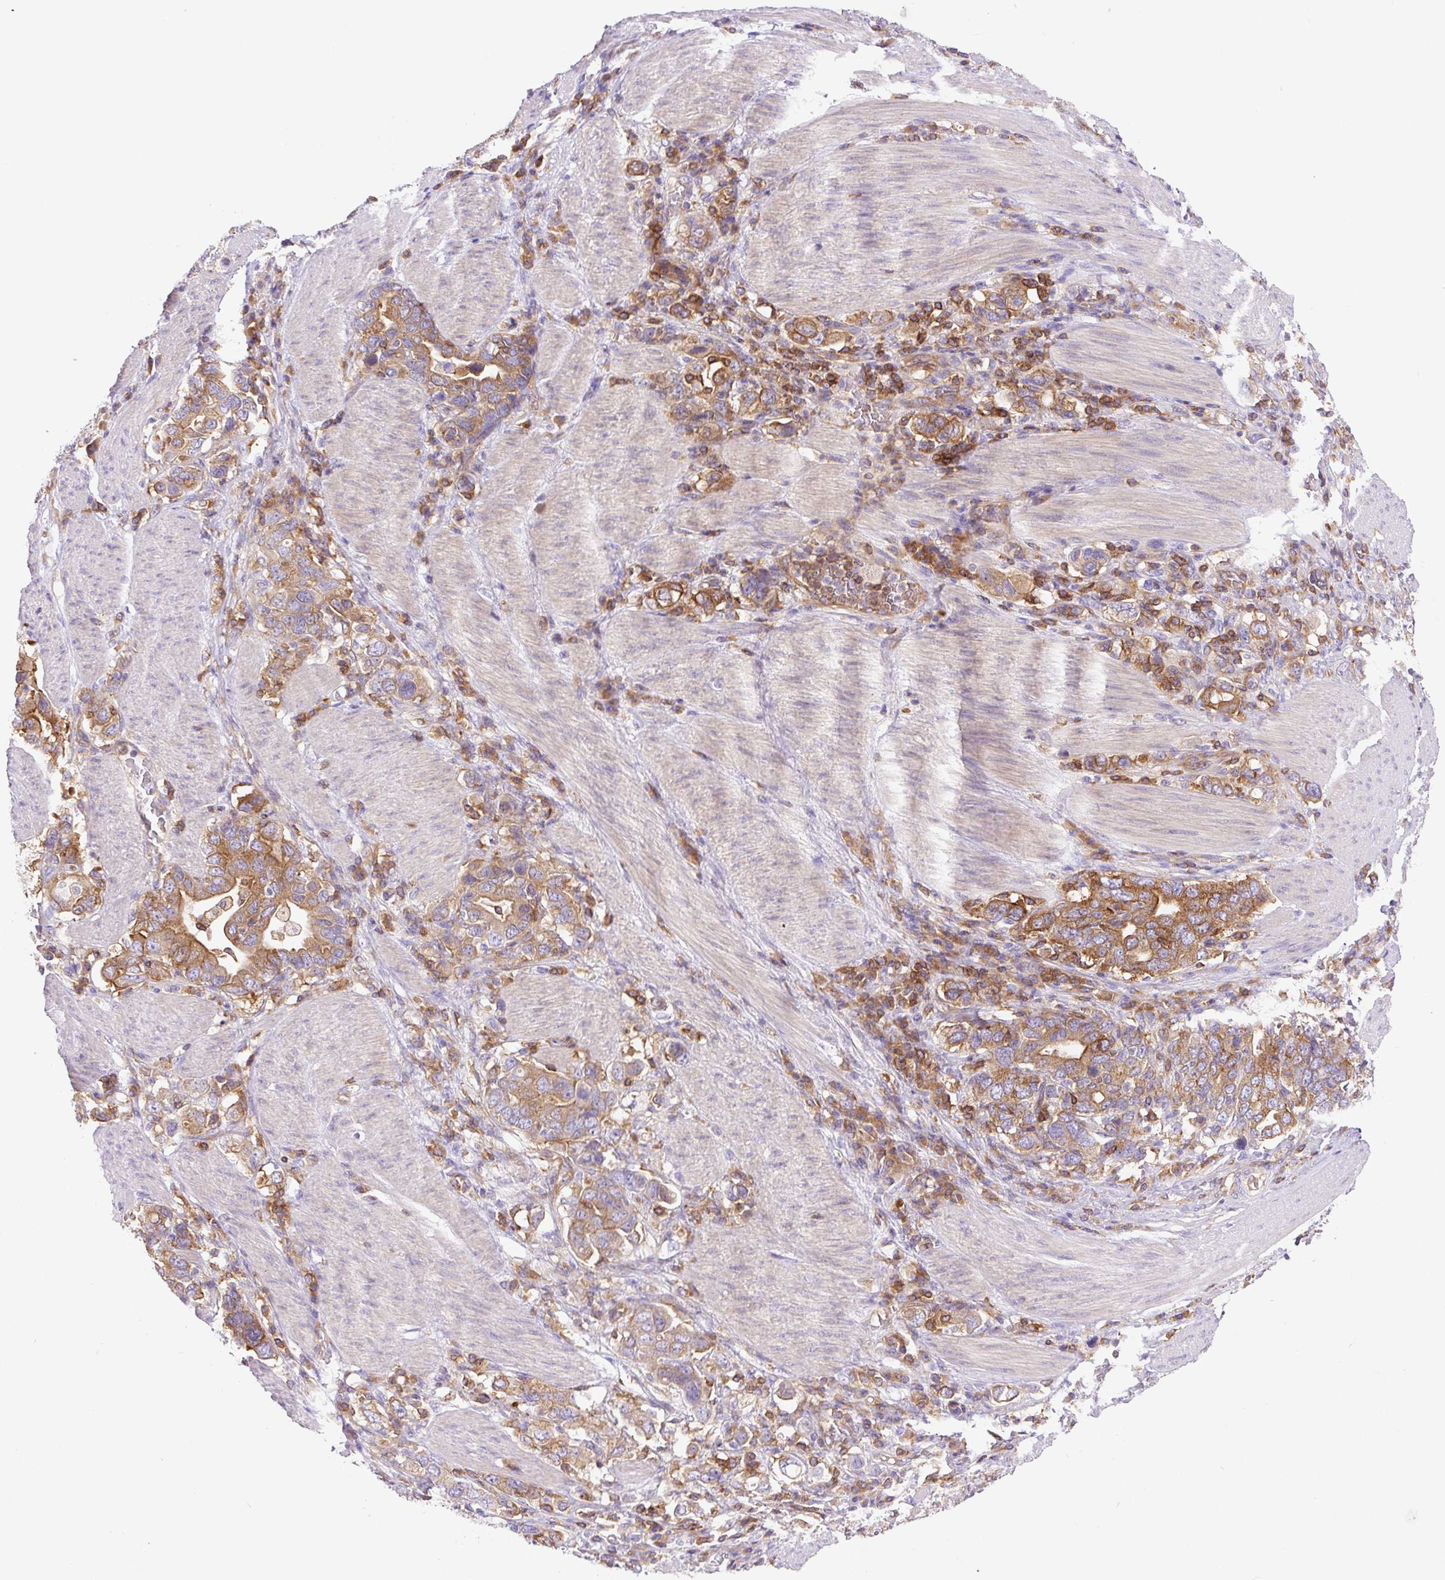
{"staining": {"intensity": "moderate", "quantity": ">75%", "location": "cytoplasmic/membranous"}, "tissue": "stomach cancer", "cell_type": "Tumor cells", "image_type": "cancer", "snomed": [{"axis": "morphology", "description": "Adenocarcinoma, NOS"}, {"axis": "topography", "description": "Stomach, upper"}, {"axis": "topography", "description": "Stomach"}], "caption": "Adenocarcinoma (stomach) stained for a protein (brown) shows moderate cytoplasmic/membranous positive positivity in approximately >75% of tumor cells.", "gene": "DNM2", "patient": {"sex": "male", "age": 62}}